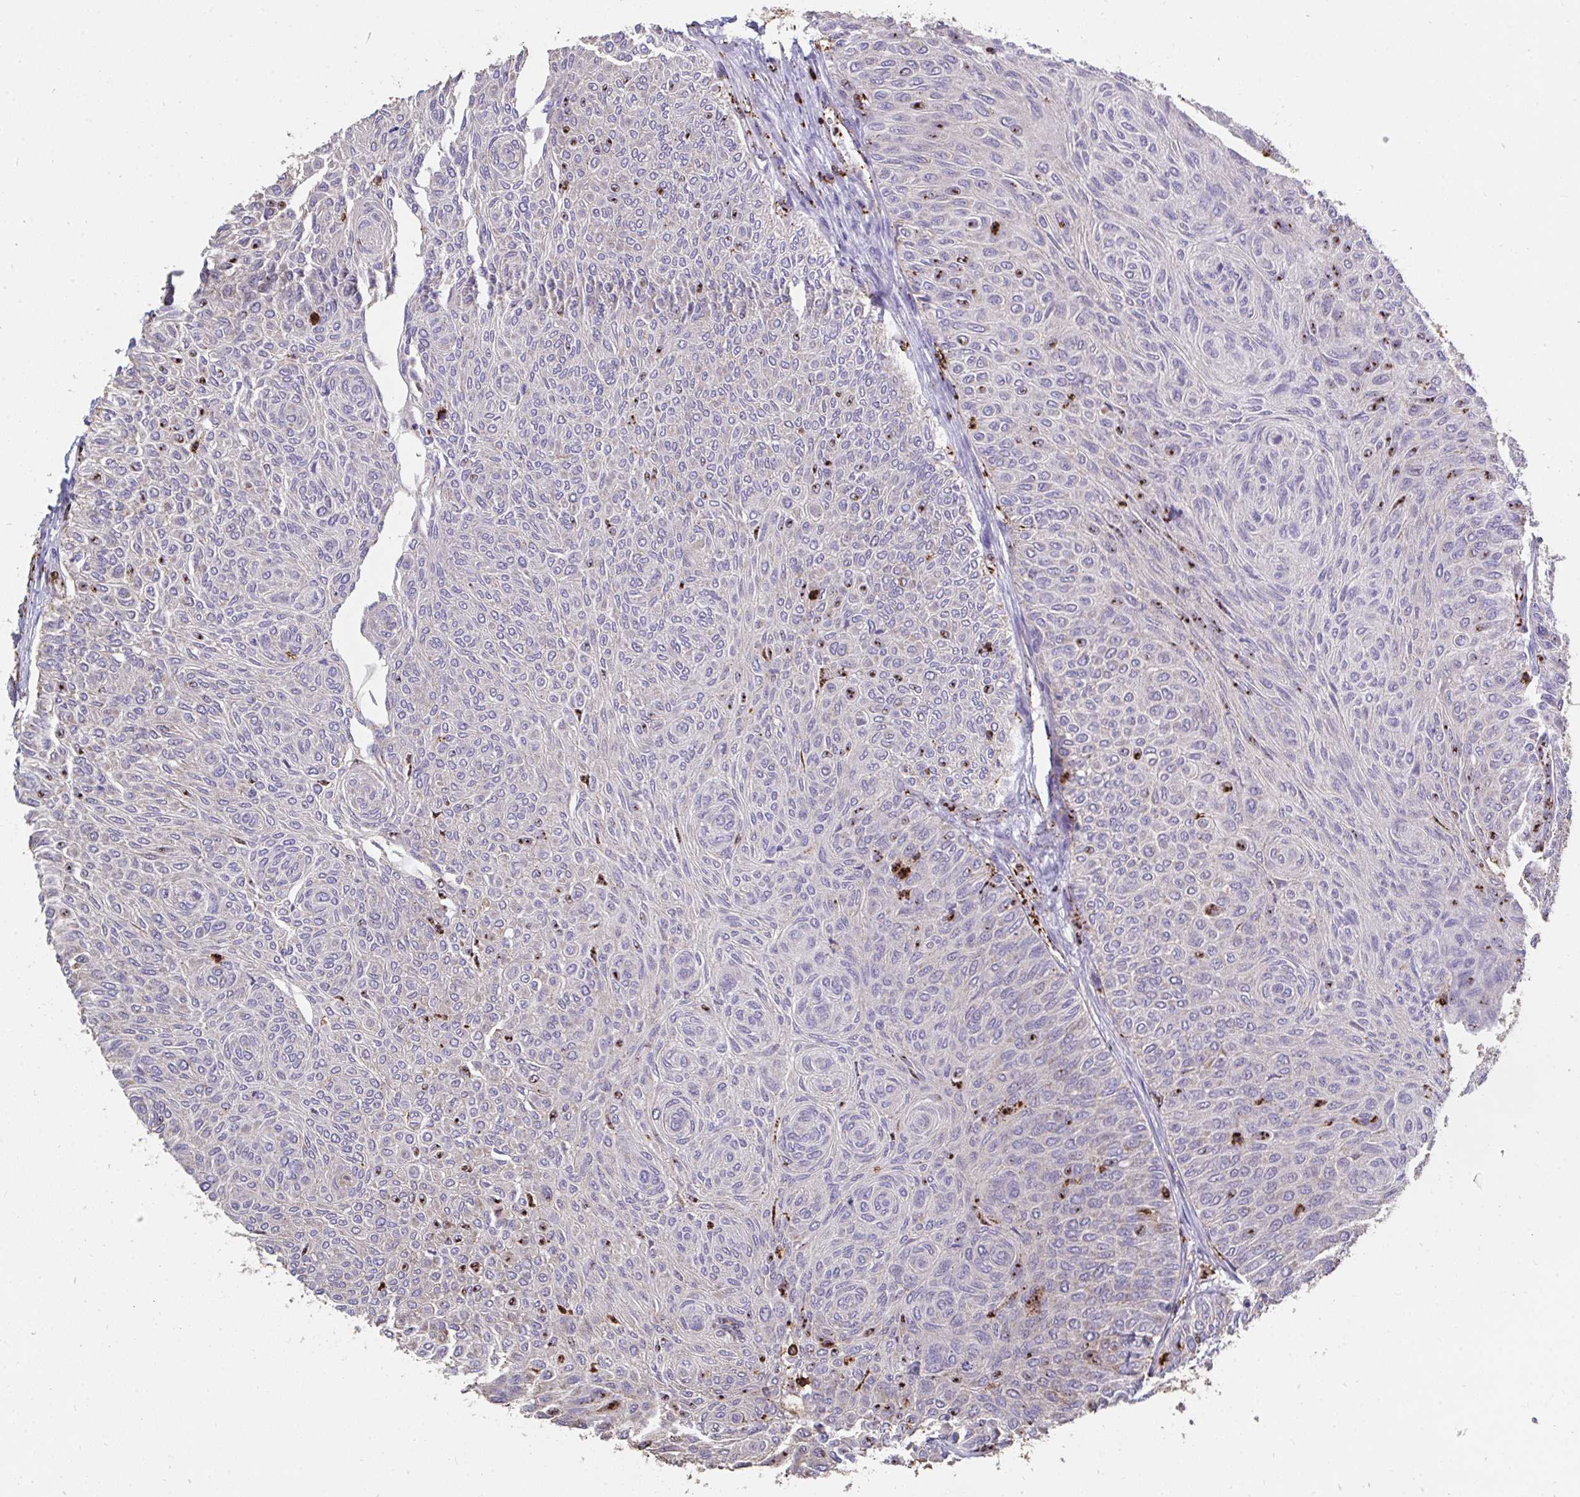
{"staining": {"intensity": "negative", "quantity": "none", "location": "none"}, "tissue": "urothelial cancer", "cell_type": "Tumor cells", "image_type": "cancer", "snomed": [{"axis": "morphology", "description": "Urothelial carcinoma, Low grade"}, {"axis": "topography", "description": "Urinary bladder"}], "caption": "Immunohistochemistry micrograph of urothelial carcinoma (low-grade) stained for a protein (brown), which reveals no expression in tumor cells.", "gene": "CFL1", "patient": {"sex": "male", "age": 78}}